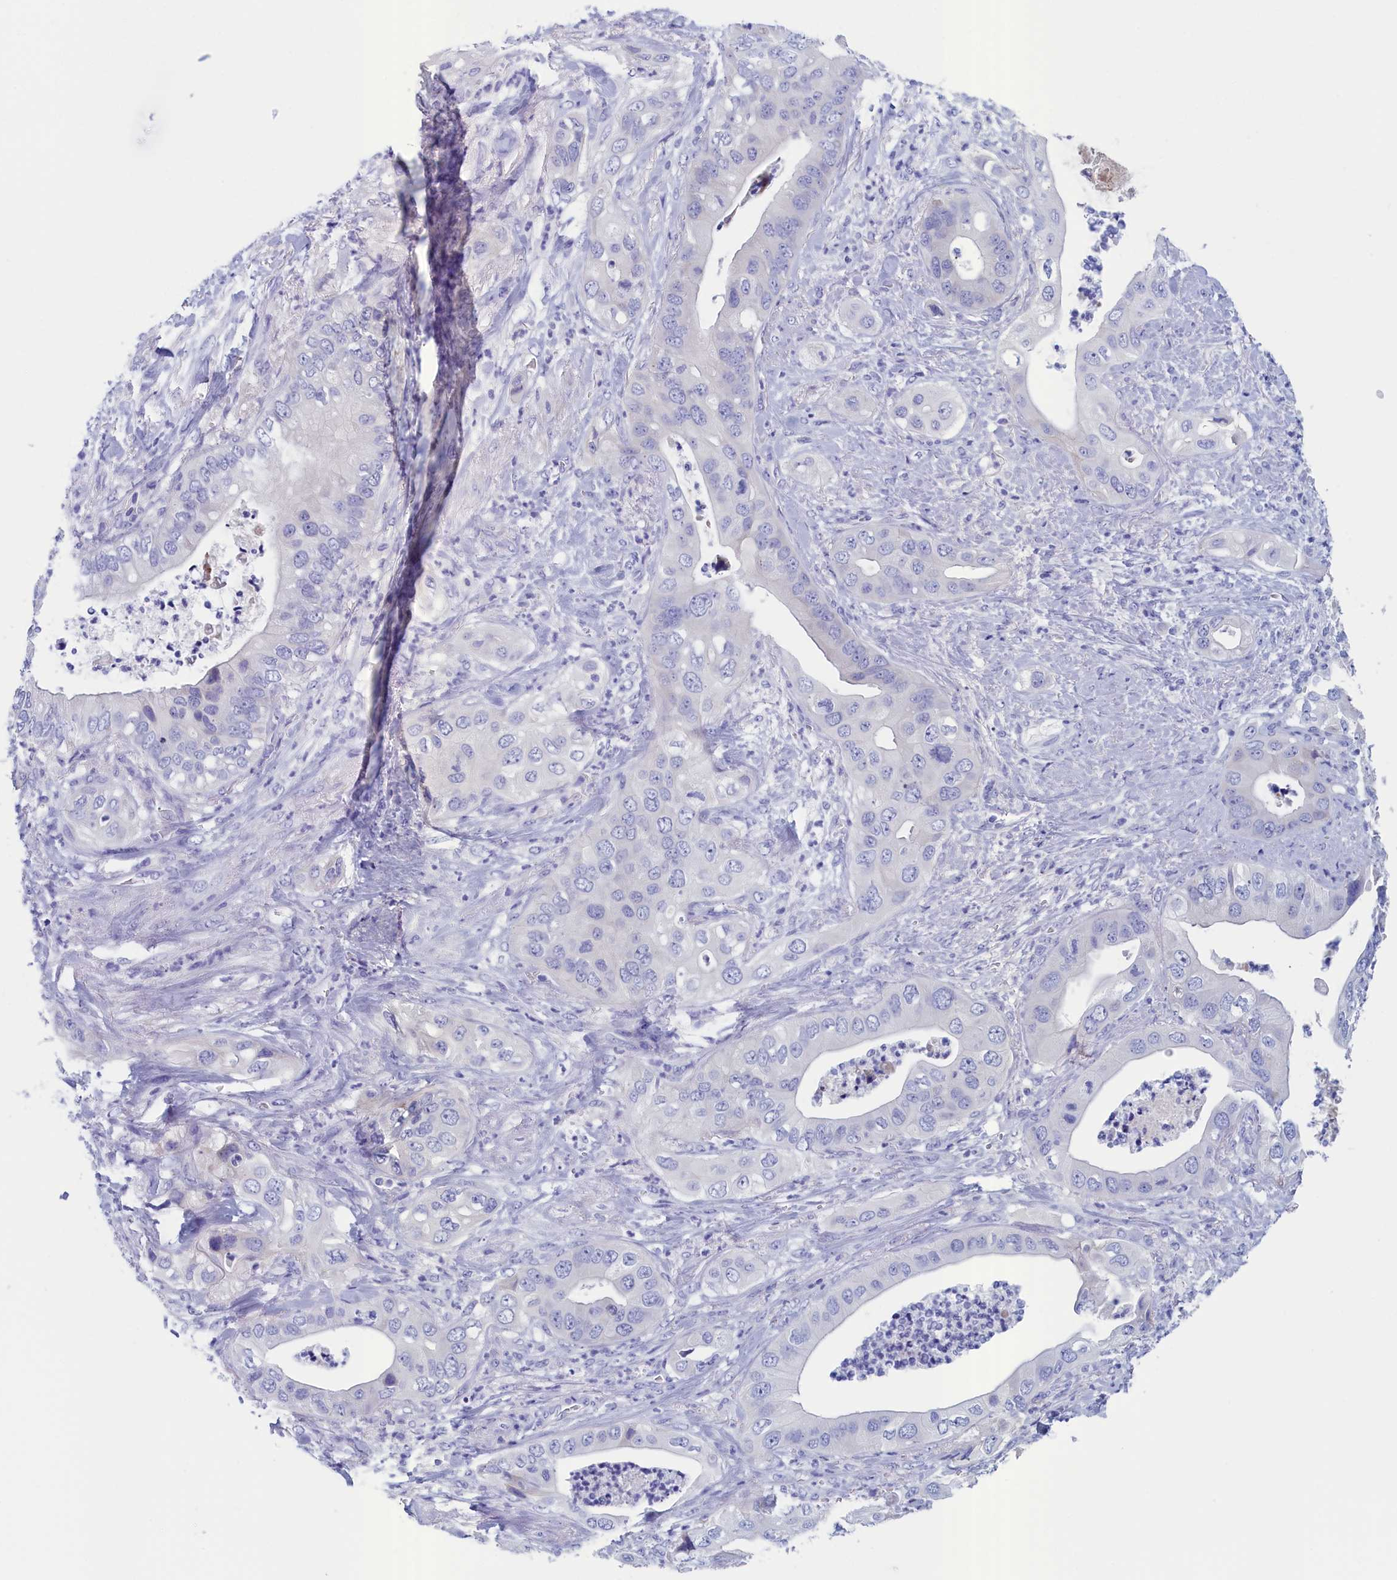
{"staining": {"intensity": "negative", "quantity": "none", "location": "none"}, "tissue": "pancreatic cancer", "cell_type": "Tumor cells", "image_type": "cancer", "snomed": [{"axis": "morphology", "description": "Adenocarcinoma, NOS"}, {"axis": "topography", "description": "Pancreas"}], "caption": "DAB (3,3'-diaminobenzidine) immunohistochemical staining of pancreatic cancer displays no significant staining in tumor cells.", "gene": "ANKRD2", "patient": {"sex": "female", "age": 78}}